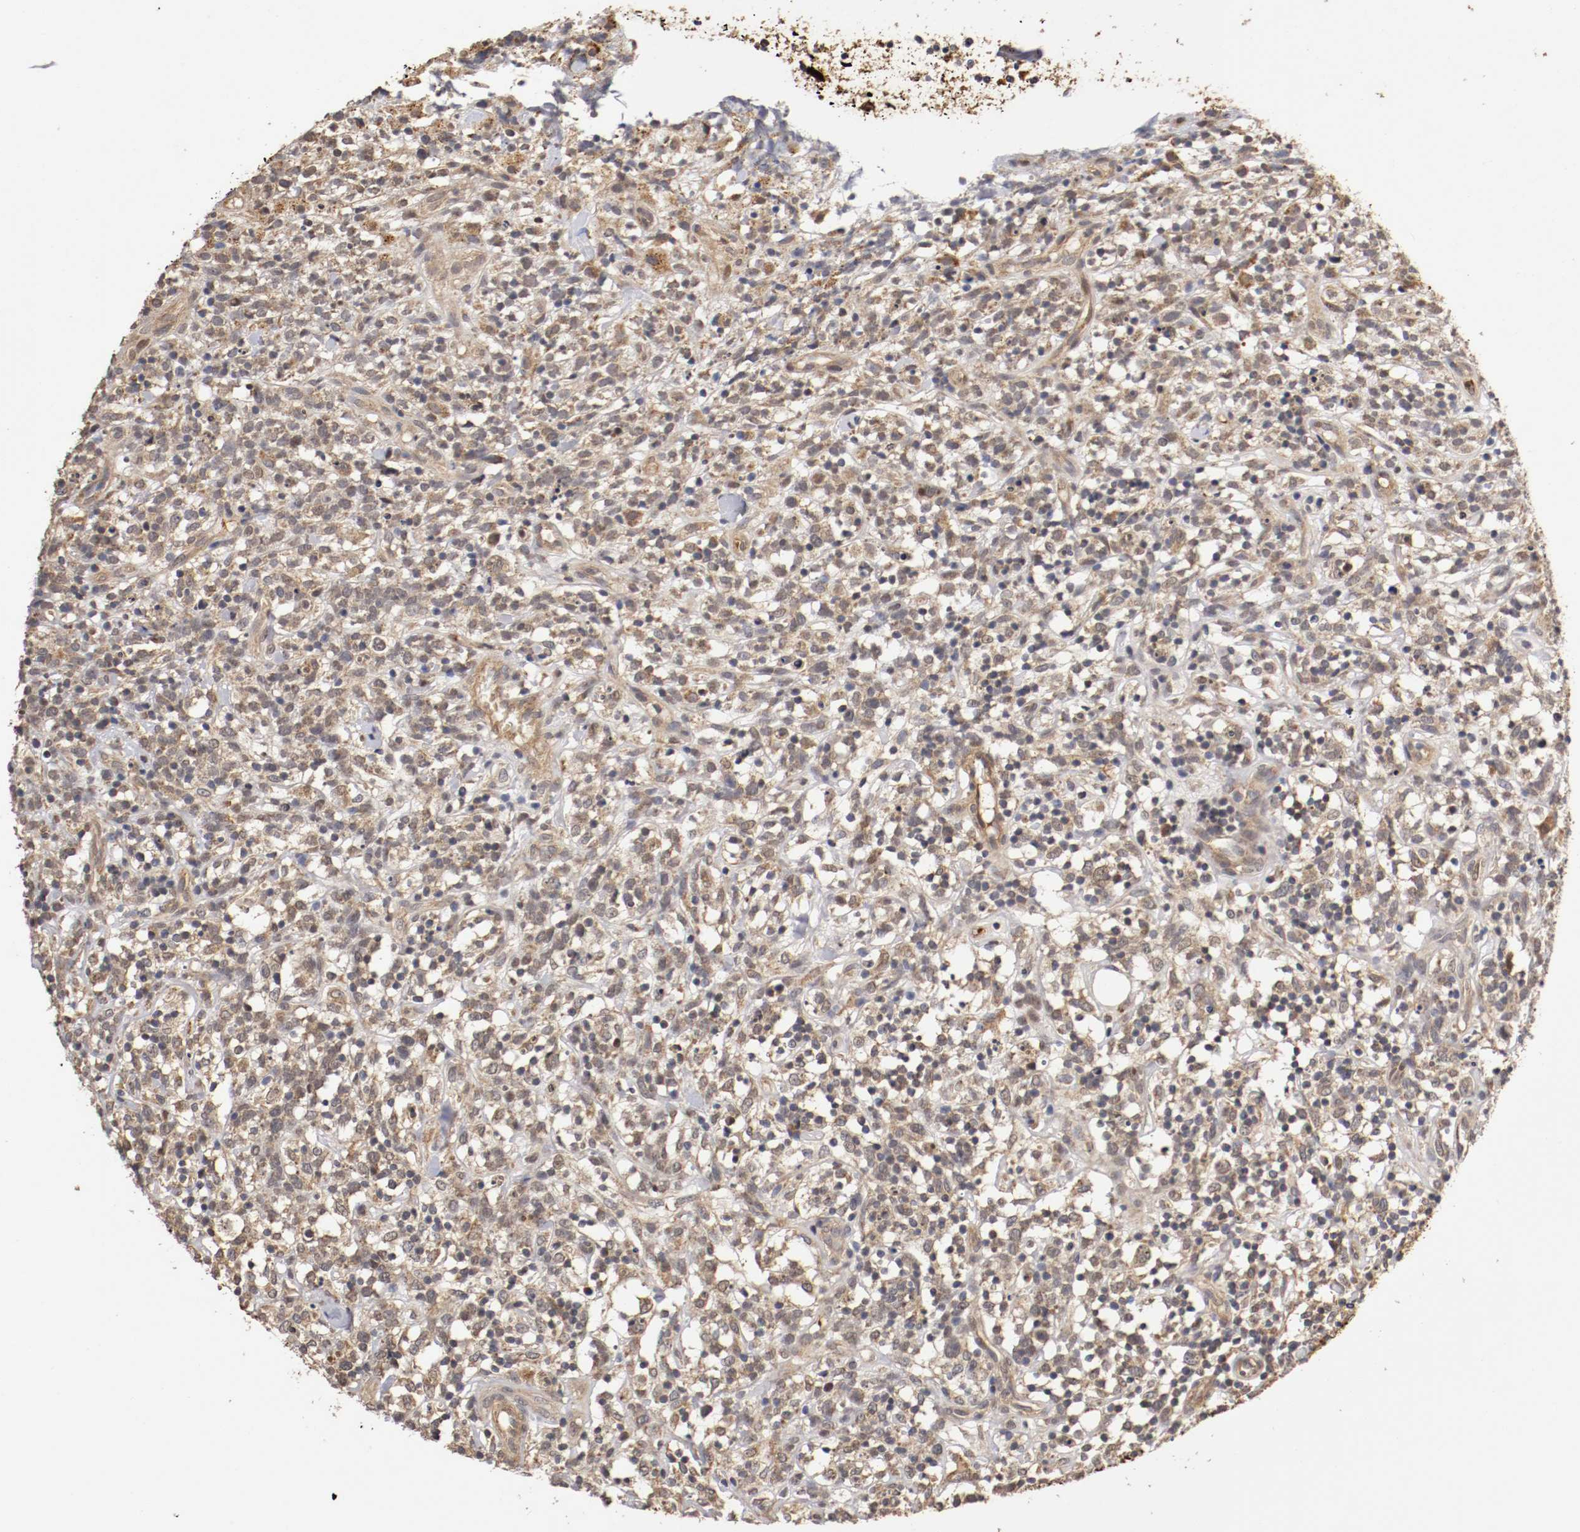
{"staining": {"intensity": "moderate", "quantity": "25%-75%", "location": "cytoplasmic/membranous,nuclear"}, "tissue": "lymphoma", "cell_type": "Tumor cells", "image_type": "cancer", "snomed": [{"axis": "morphology", "description": "Malignant lymphoma, non-Hodgkin's type, High grade"}, {"axis": "topography", "description": "Lymph node"}], "caption": "Tumor cells show moderate cytoplasmic/membranous and nuclear staining in approximately 25%-75% of cells in malignant lymphoma, non-Hodgkin's type (high-grade). The staining was performed using DAB (3,3'-diaminobenzidine) to visualize the protein expression in brown, while the nuclei were stained in blue with hematoxylin (Magnification: 20x).", "gene": "TNFRSF1B", "patient": {"sex": "female", "age": 73}}